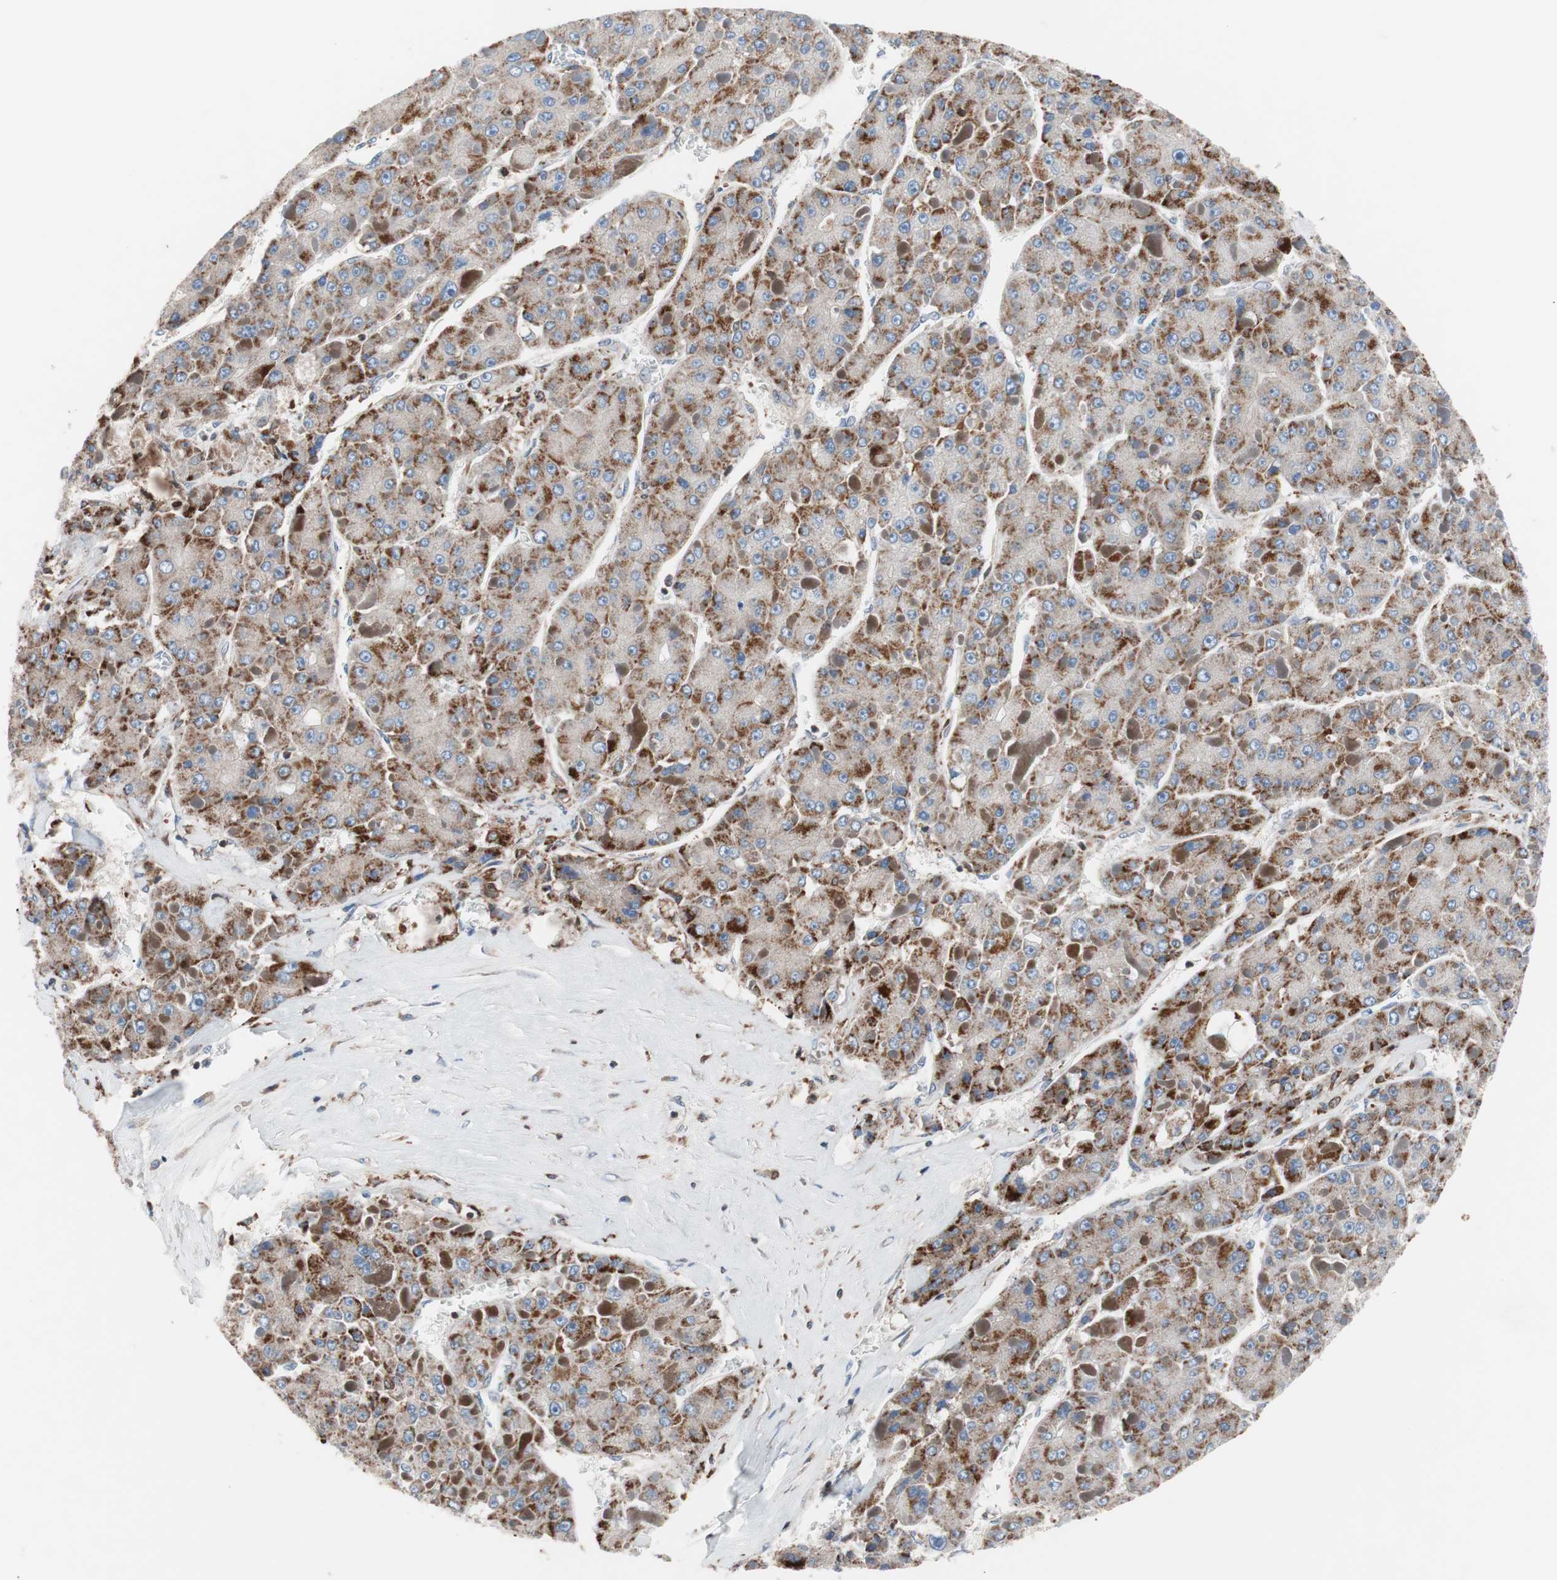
{"staining": {"intensity": "moderate", "quantity": ">75%", "location": "cytoplasmic/membranous"}, "tissue": "liver cancer", "cell_type": "Tumor cells", "image_type": "cancer", "snomed": [{"axis": "morphology", "description": "Carcinoma, Hepatocellular, NOS"}, {"axis": "topography", "description": "Liver"}], "caption": "Moderate cytoplasmic/membranous protein expression is appreciated in approximately >75% of tumor cells in liver cancer (hepatocellular carcinoma).", "gene": "PIK3R1", "patient": {"sex": "female", "age": 73}}